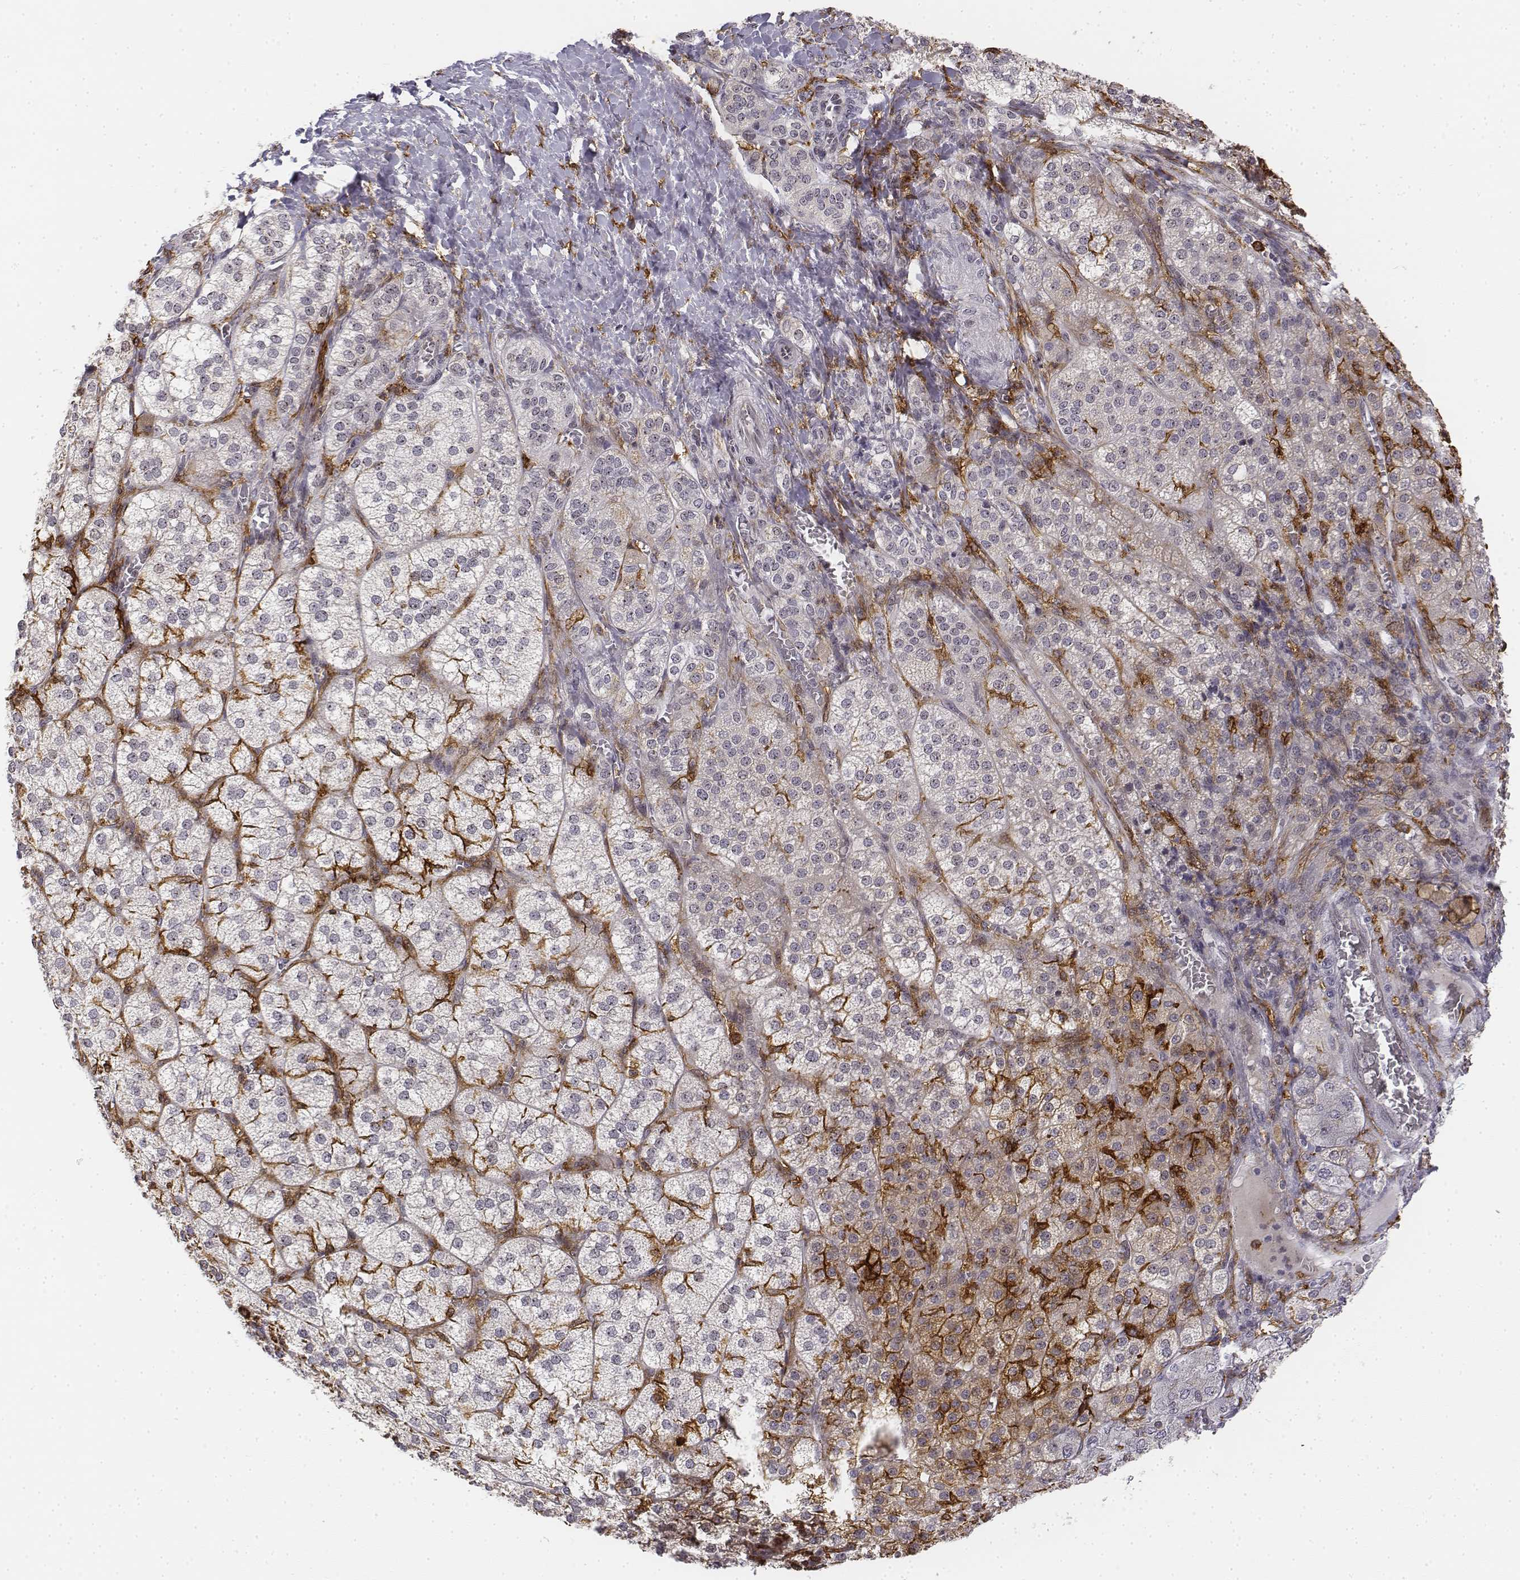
{"staining": {"intensity": "moderate", "quantity": "25%-75%", "location": "cytoplasmic/membranous"}, "tissue": "adrenal gland", "cell_type": "Glandular cells", "image_type": "normal", "snomed": [{"axis": "morphology", "description": "Normal tissue, NOS"}, {"axis": "topography", "description": "Adrenal gland"}], "caption": "IHC of benign adrenal gland exhibits medium levels of moderate cytoplasmic/membranous expression in approximately 25%-75% of glandular cells.", "gene": "CD14", "patient": {"sex": "female", "age": 60}}